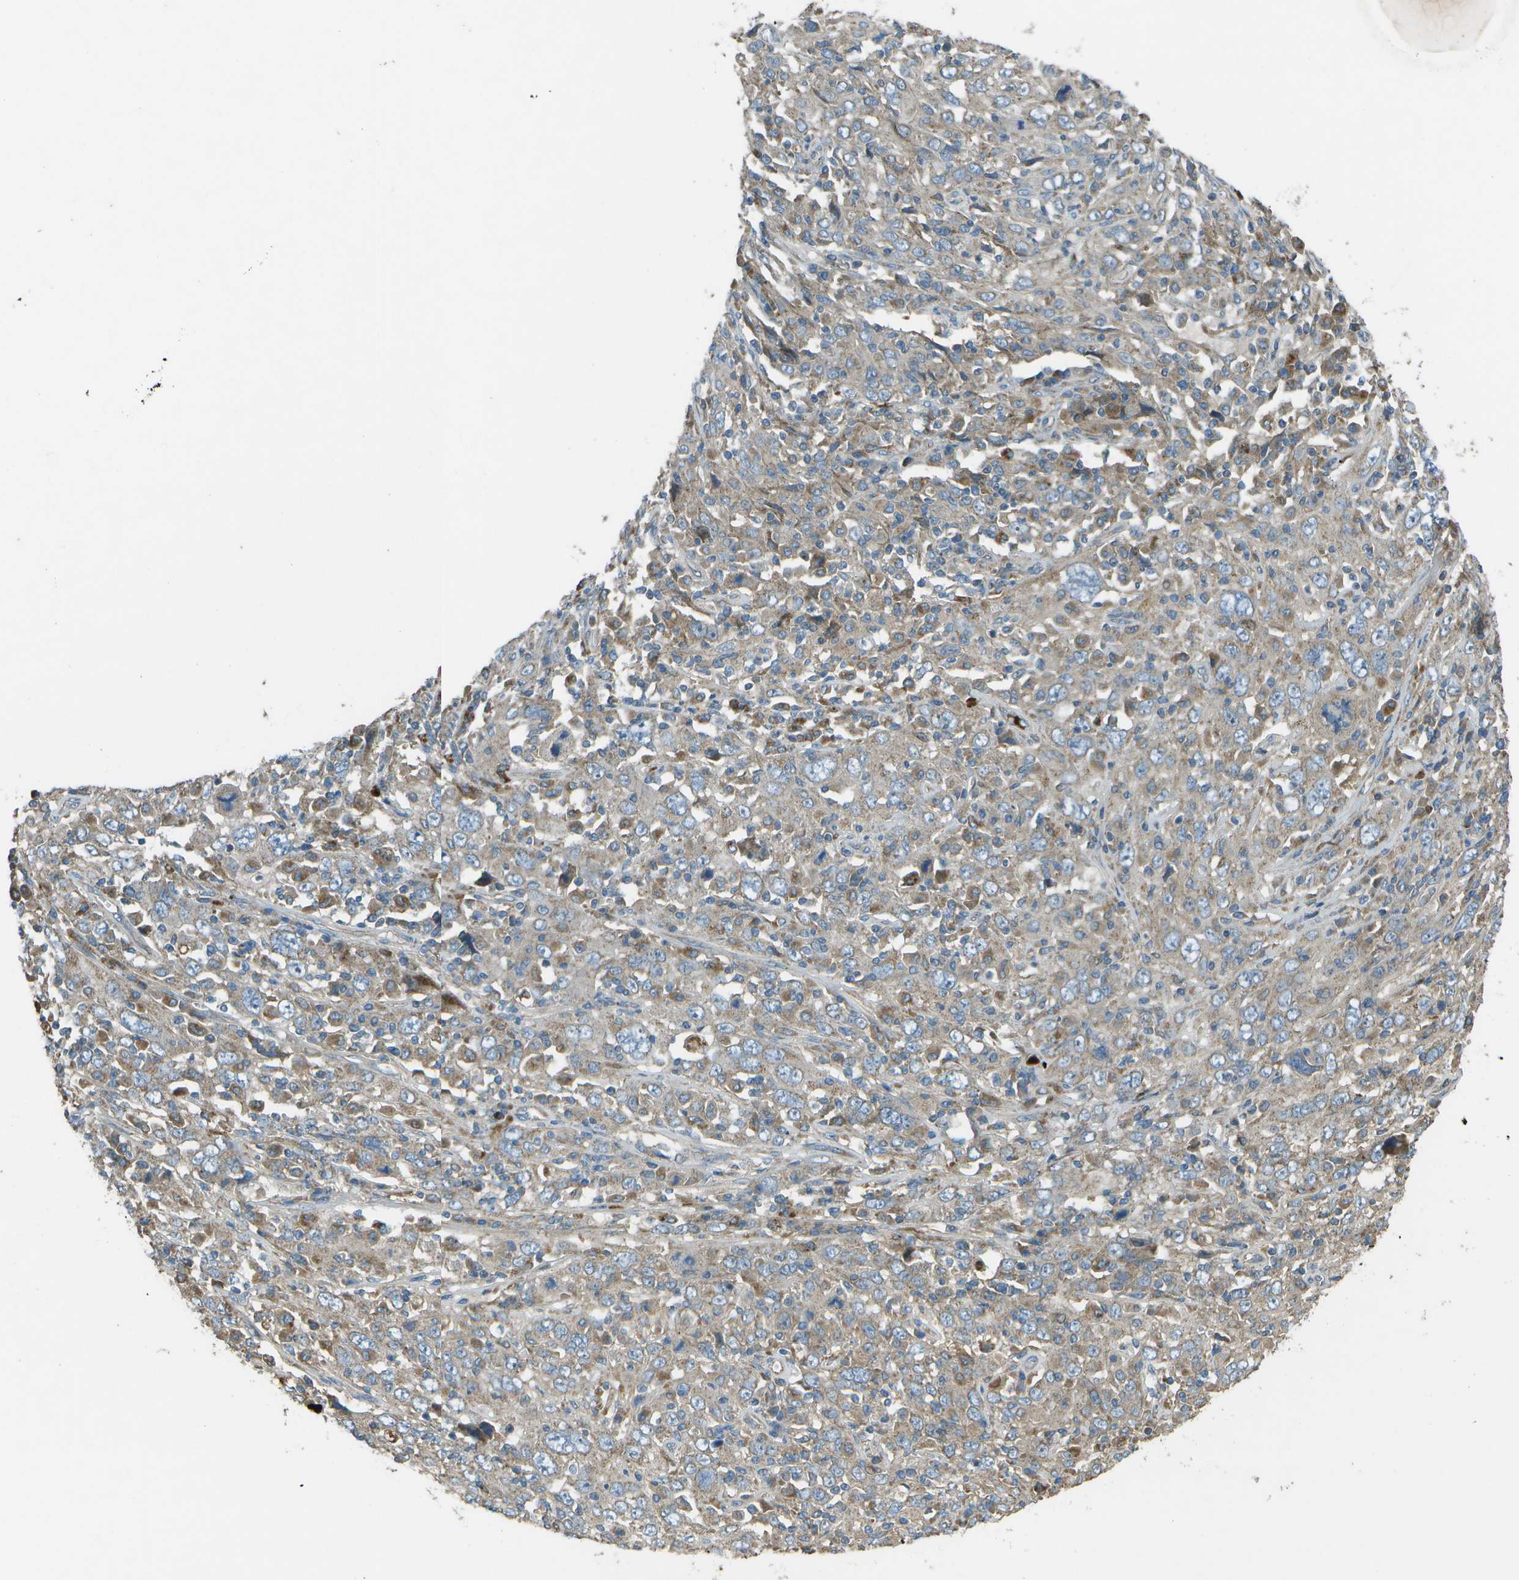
{"staining": {"intensity": "weak", "quantity": "25%-75%", "location": "cytoplasmic/membranous"}, "tissue": "cervical cancer", "cell_type": "Tumor cells", "image_type": "cancer", "snomed": [{"axis": "morphology", "description": "Squamous cell carcinoma, NOS"}, {"axis": "topography", "description": "Cervix"}], "caption": "An immunohistochemistry image of tumor tissue is shown. Protein staining in brown labels weak cytoplasmic/membranous positivity in cervical cancer within tumor cells.", "gene": "PXYLP1", "patient": {"sex": "female", "age": 46}}